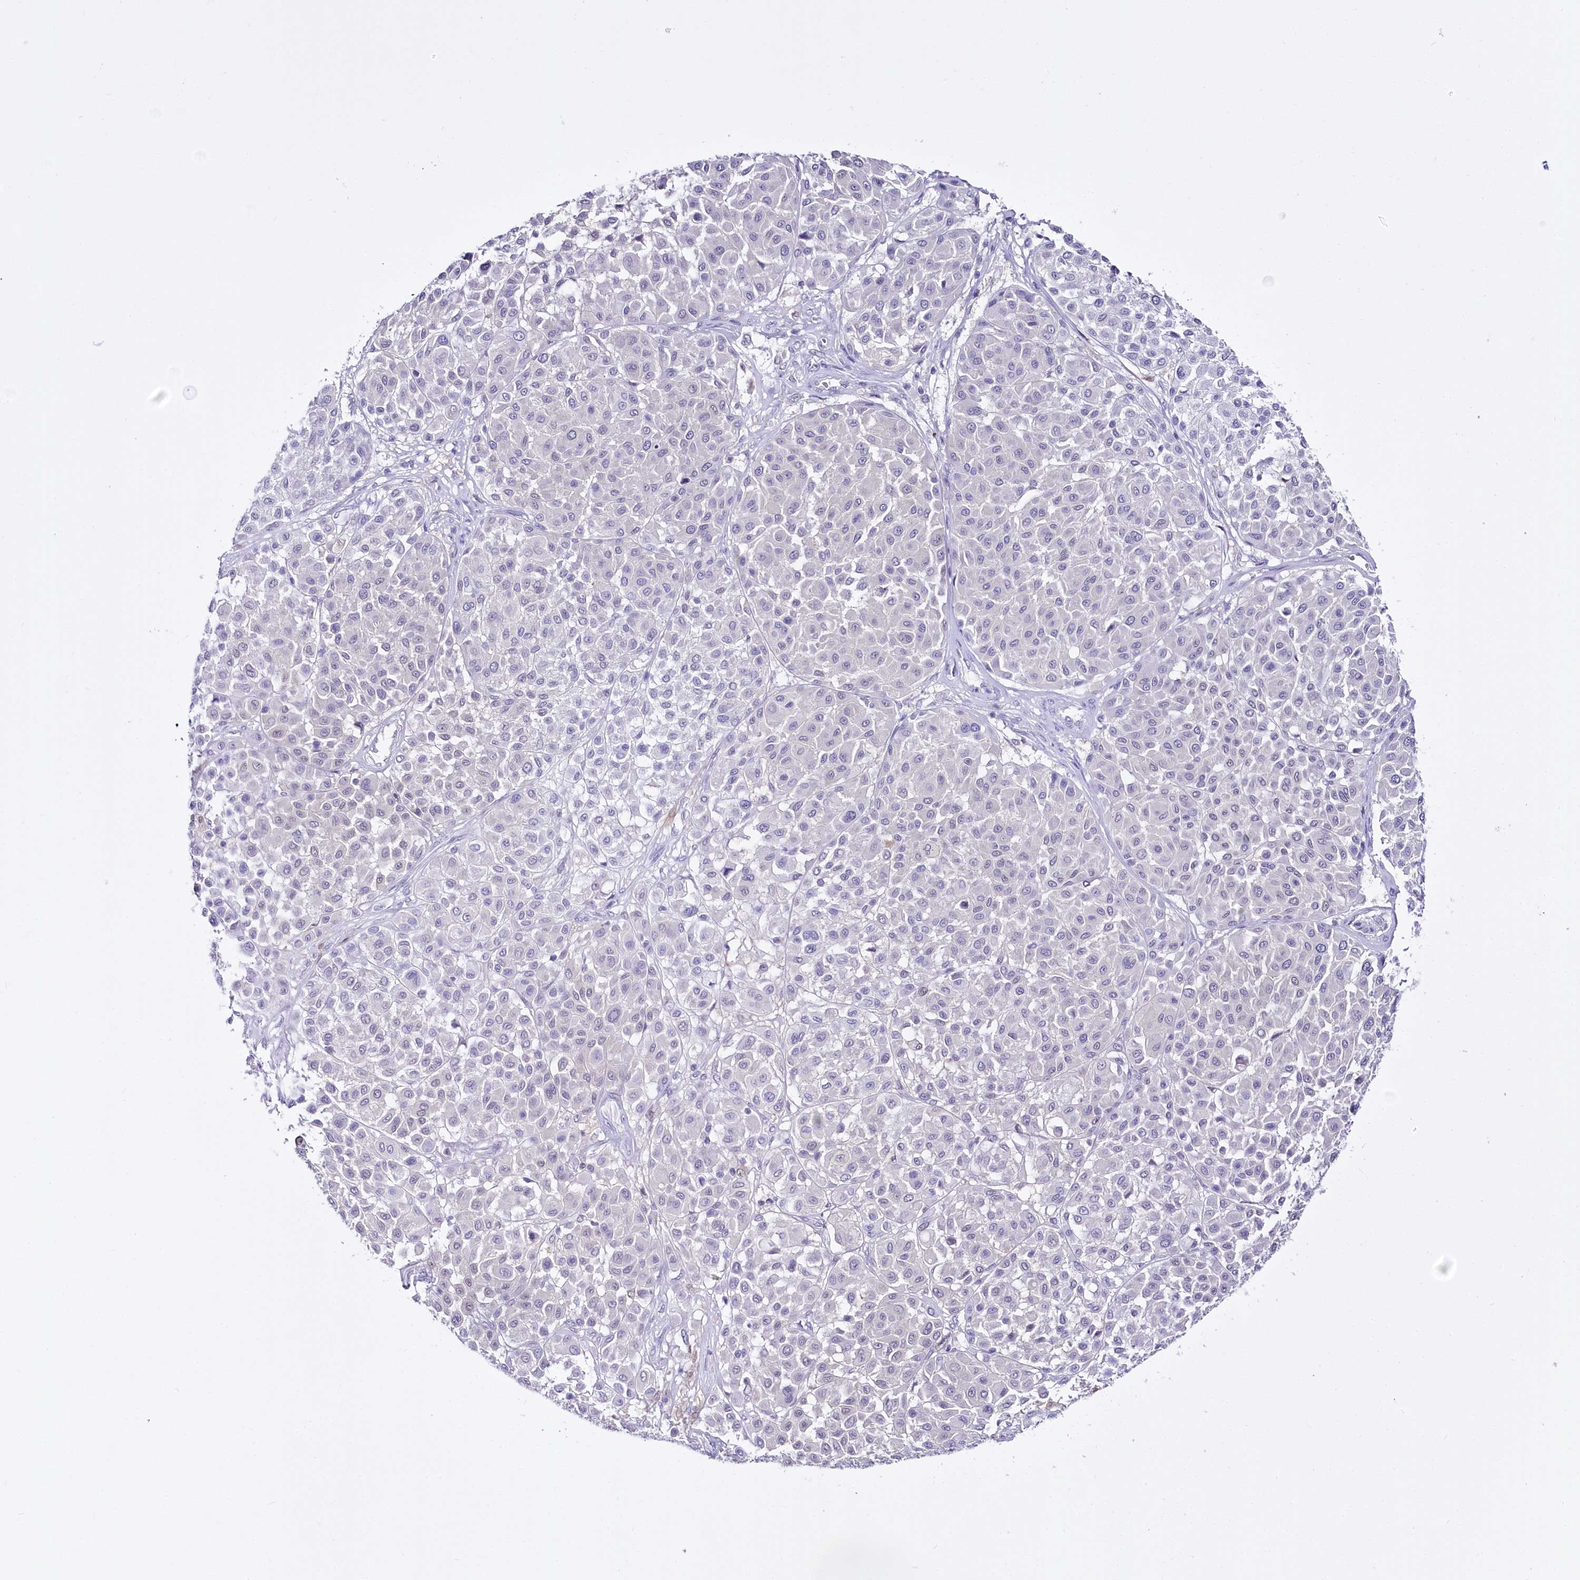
{"staining": {"intensity": "negative", "quantity": "none", "location": "none"}, "tissue": "melanoma", "cell_type": "Tumor cells", "image_type": "cancer", "snomed": [{"axis": "morphology", "description": "Malignant melanoma, Metastatic site"}, {"axis": "topography", "description": "Soft tissue"}], "caption": "The image exhibits no staining of tumor cells in malignant melanoma (metastatic site).", "gene": "UBA6", "patient": {"sex": "male", "age": 41}}